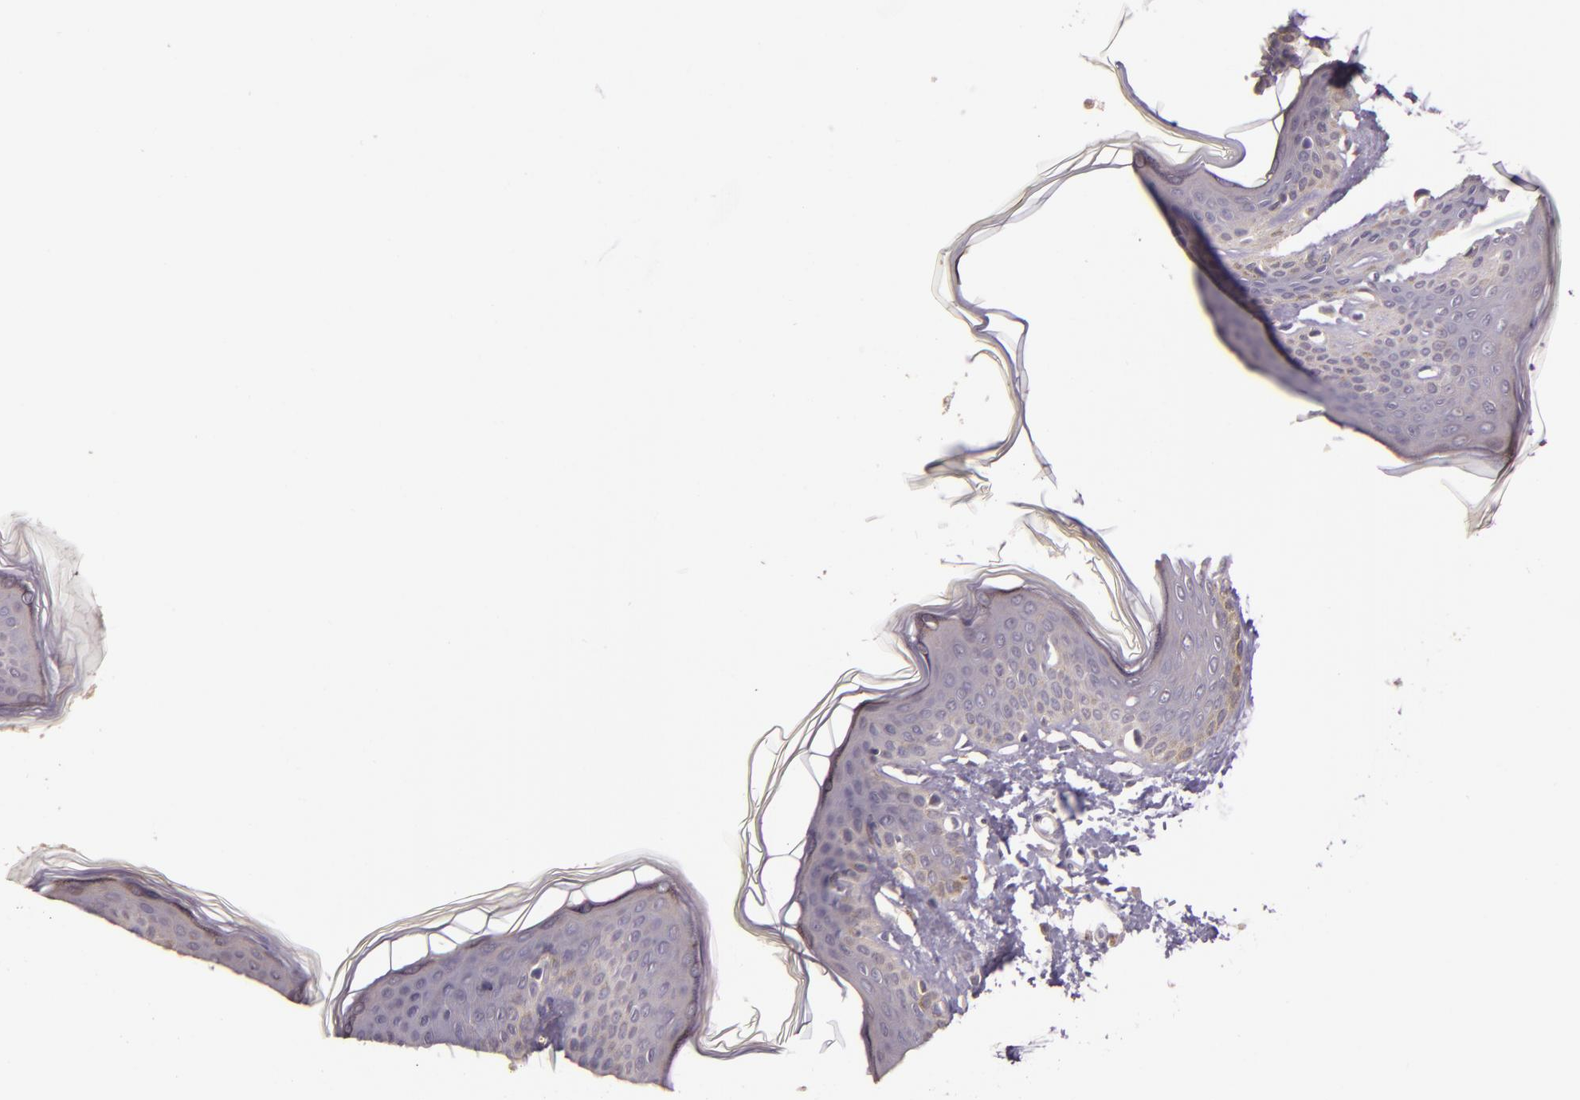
{"staining": {"intensity": "negative", "quantity": "none", "location": "none"}, "tissue": "skin", "cell_type": "Fibroblasts", "image_type": "normal", "snomed": [{"axis": "morphology", "description": "Normal tissue, NOS"}, {"axis": "topography", "description": "Skin"}], "caption": "Immunohistochemistry (IHC) of unremarkable skin demonstrates no expression in fibroblasts. (DAB (3,3'-diaminobenzidine) immunohistochemistry (IHC), high magnification).", "gene": "ARMH4", "patient": {"sex": "female", "age": 17}}